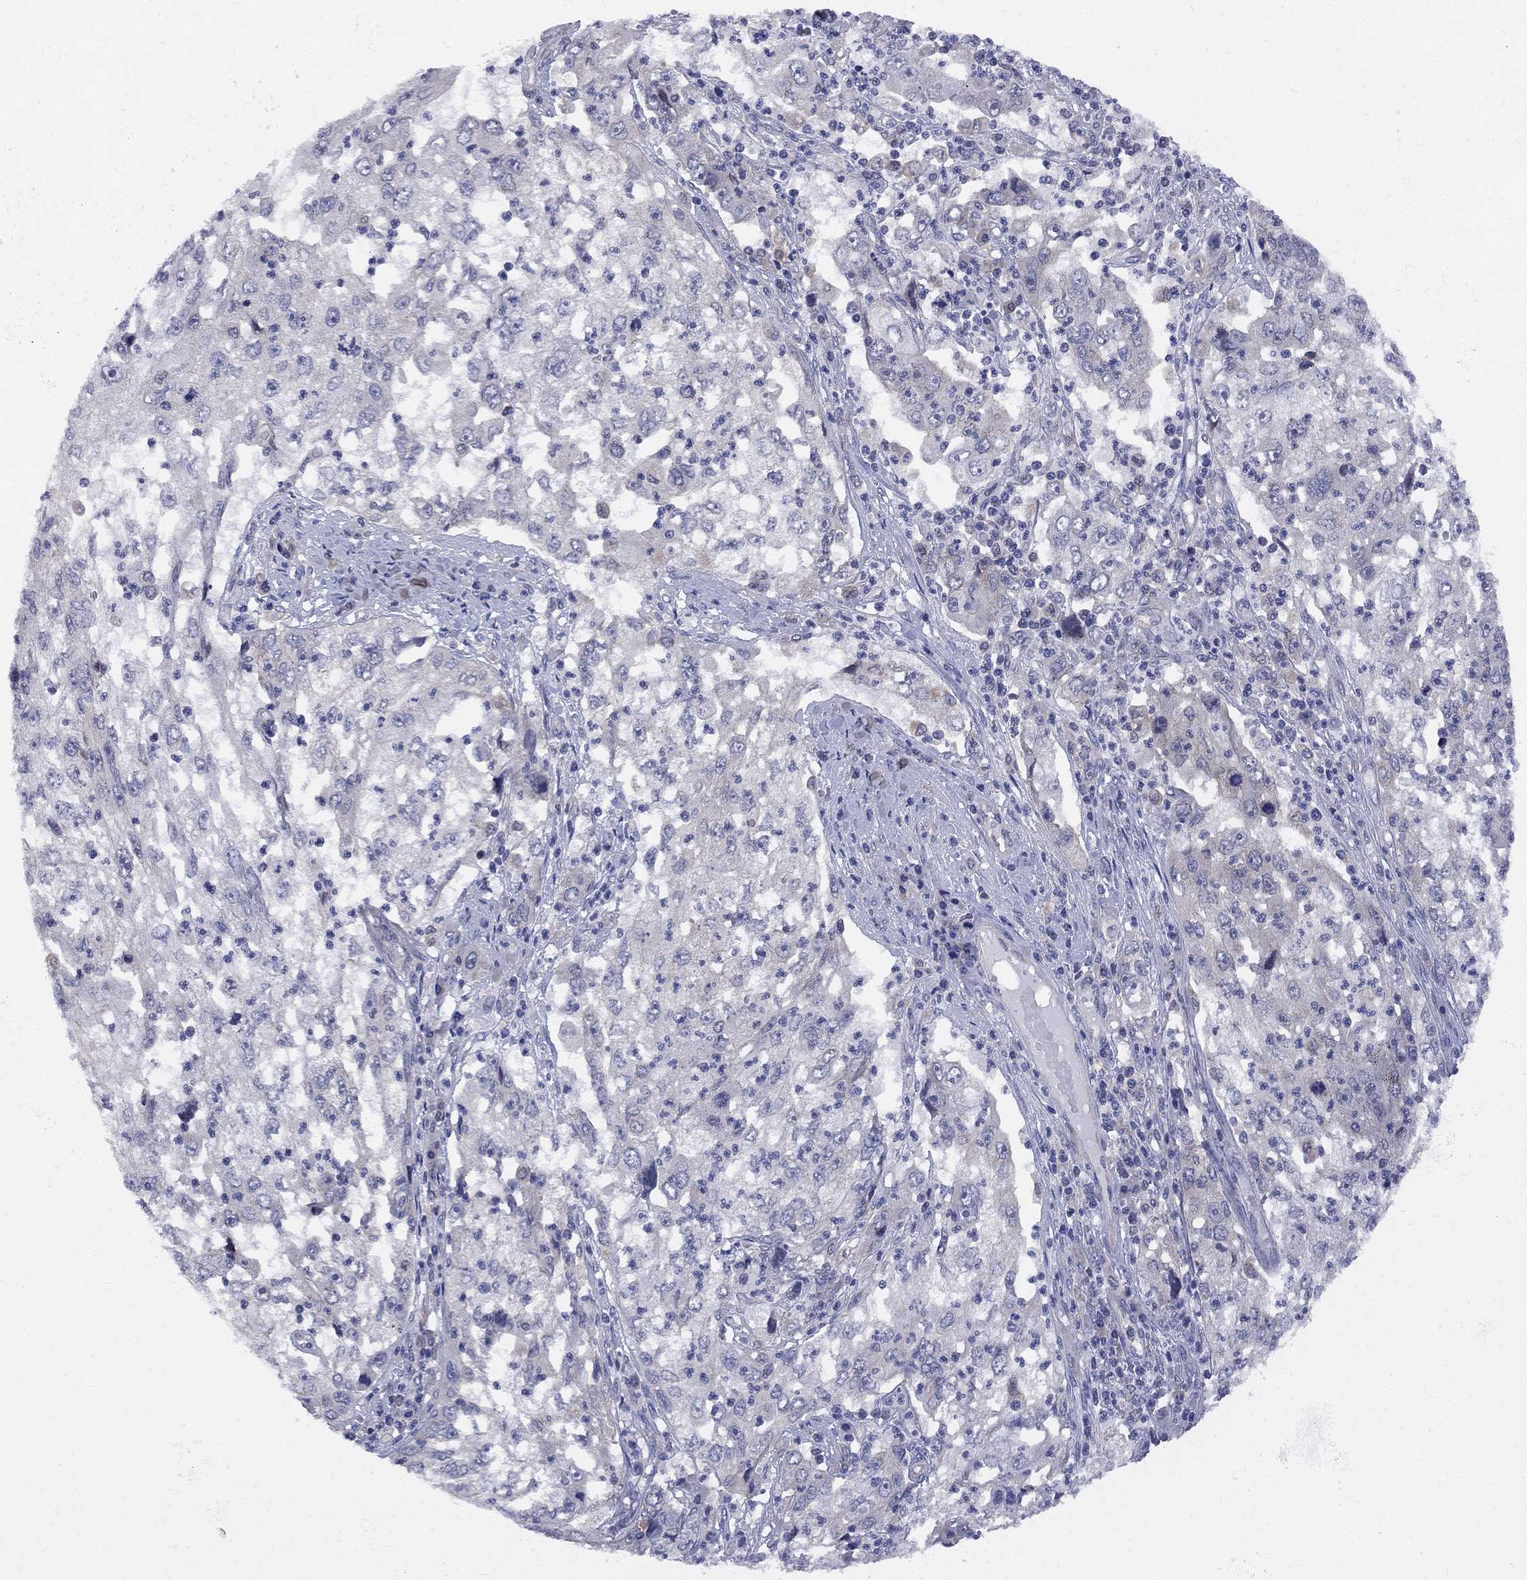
{"staining": {"intensity": "negative", "quantity": "none", "location": "none"}, "tissue": "cervical cancer", "cell_type": "Tumor cells", "image_type": "cancer", "snomed": [{"axis": "morphology", "description": "Squamous cell carcinoma, NOS"}, {"axis": "topography", "description": "Cervix"}], "caption": "Human cervical squamous cell carcinoma stained for a protein using immunohistochemistry (IHC) shows no expression in tumor cells.", "gene": "CNOT11", "patient": {"sex": "female", "age": 36}}